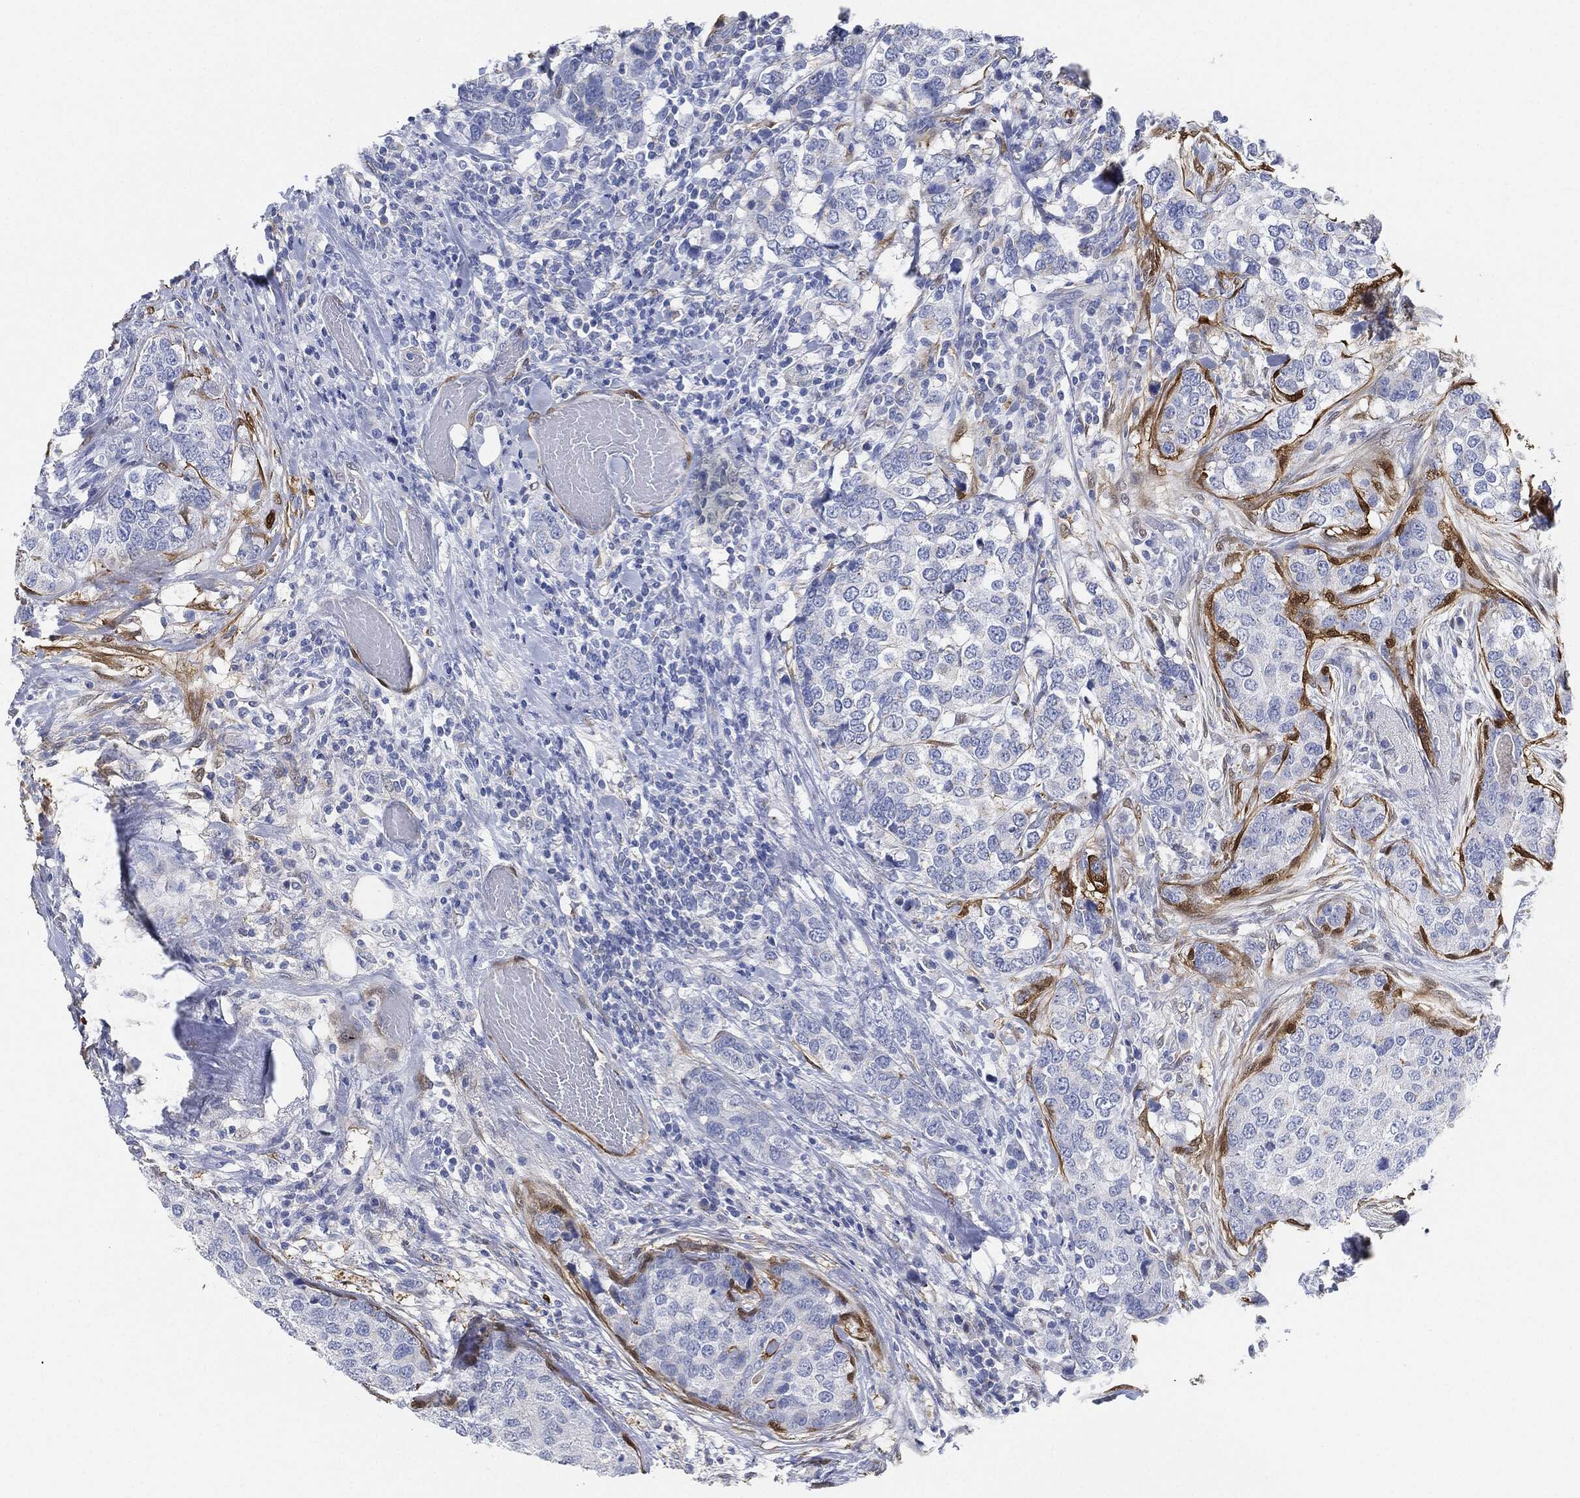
{"staining": {"intensity": "negative", "quantity": "none", "location": "none"}, "tissue": "breast cancer", "cell_type": "Tumor cells", "image_type": "cancer", "snomed": [{"axis": "morphology", "description": "Lobular carcinoma"}, {"axis": "topography", "description": "Breast"}], "caption": "Breast lobular carcinoma was stained to show a protein in brown. There is no significant expression in tumor cells. (DAB immunohistochemistry with hematoxylin counter stain).", "gene": "TAGLN", "patient": {"sex": "female", "age": 59}}